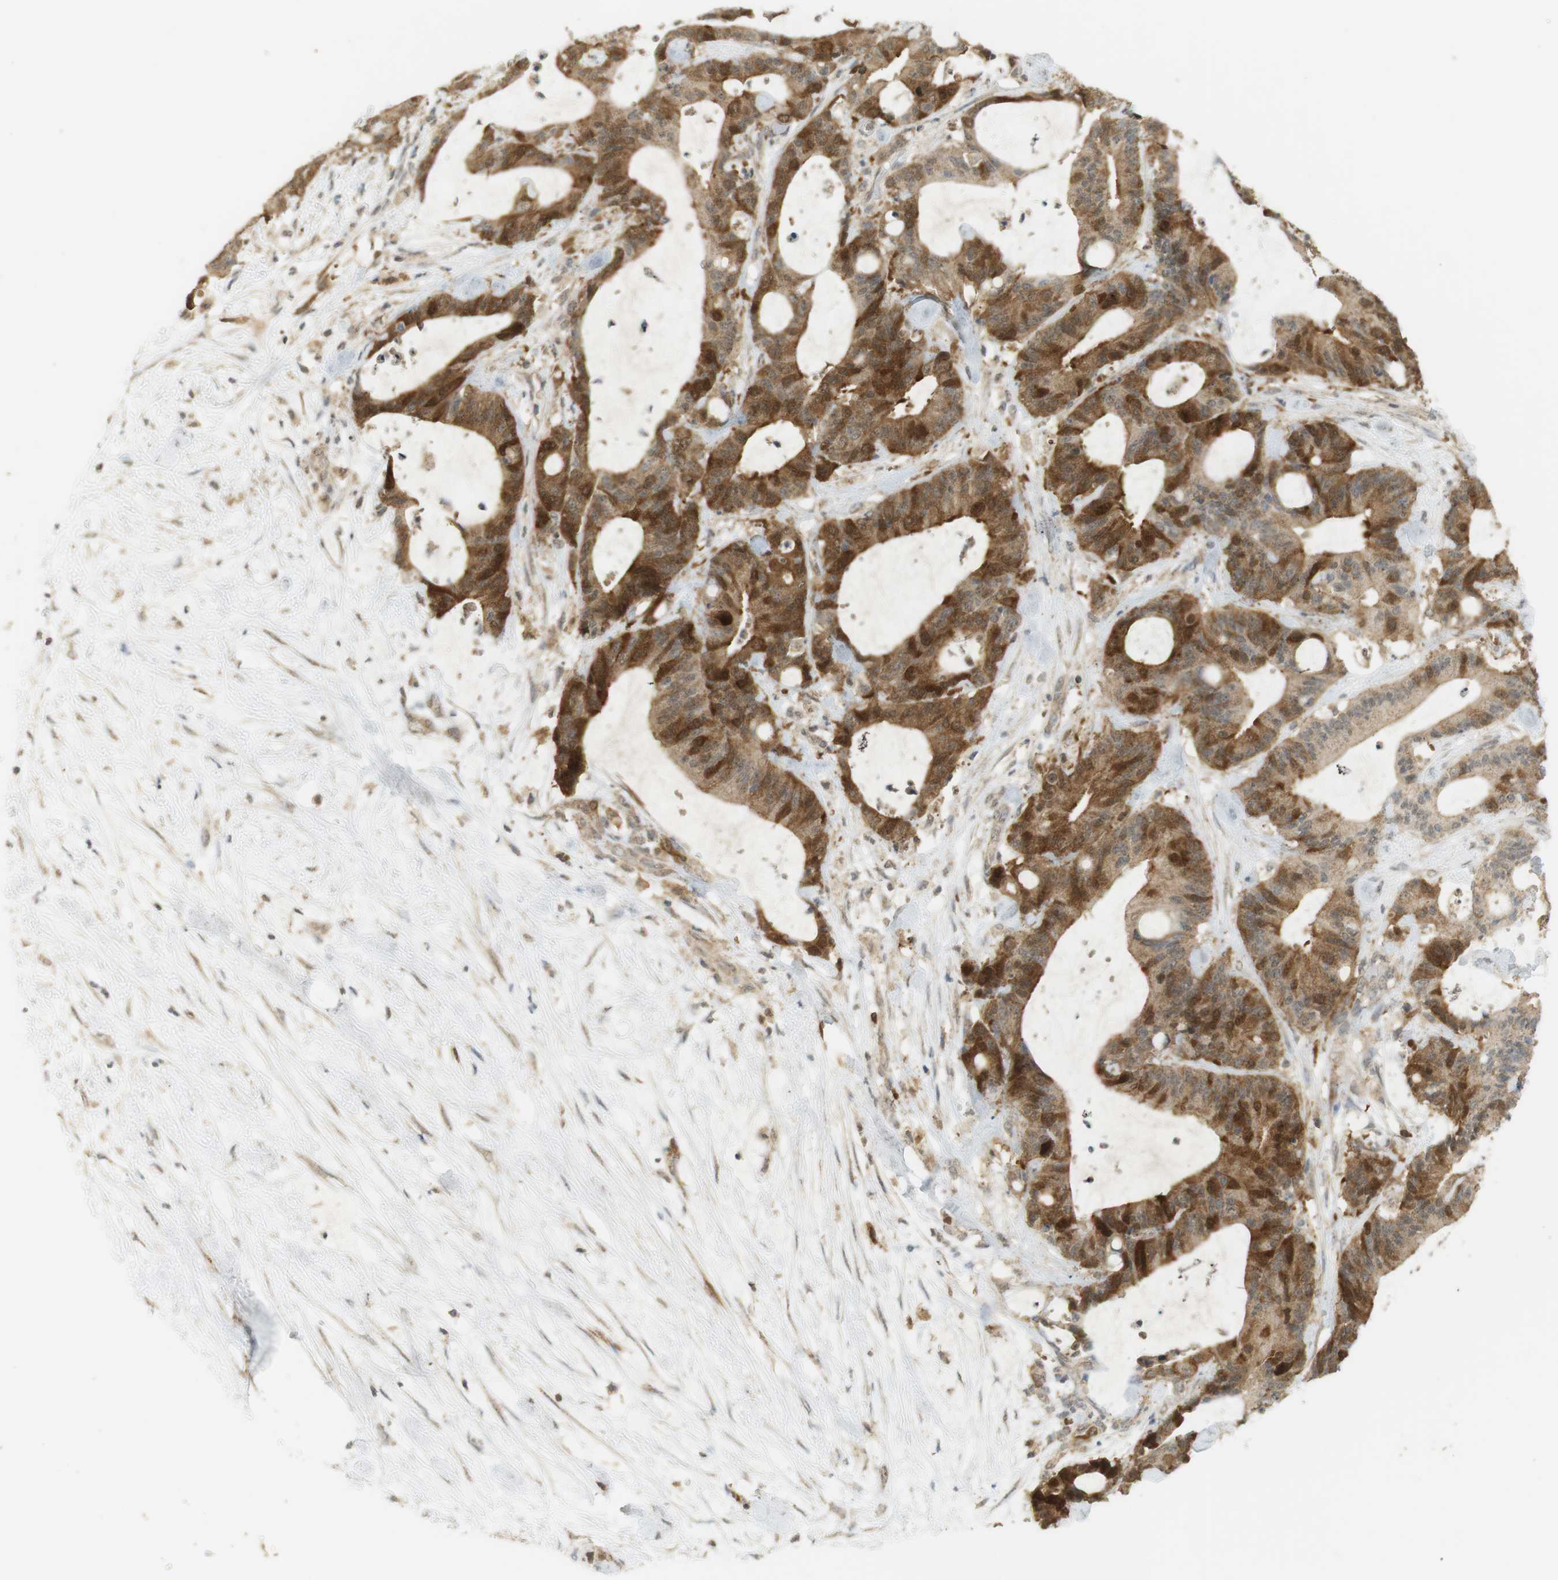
{"staining": {"intensity": "strong", "quantity": "25%-75%", "location": "cytoplasmic/membranous"}, "tissue": "liver cancer", "cell_type": "Tumor cells", "image_type": "cancer", "snomed": [{"axis": "morphology", "description": "Cholangiocarcinoma"}, {"axis": "topography", "description": "Liver"}], "caption": "Protein expression analysis of human liver cancer (cholangiocarcinoma) reveals strong cytoplasmic/membranous positivity in approximately 25%-75% of tumor cells.", "gene": "TTK", "patient": {"sex": "female", "age": 73}}